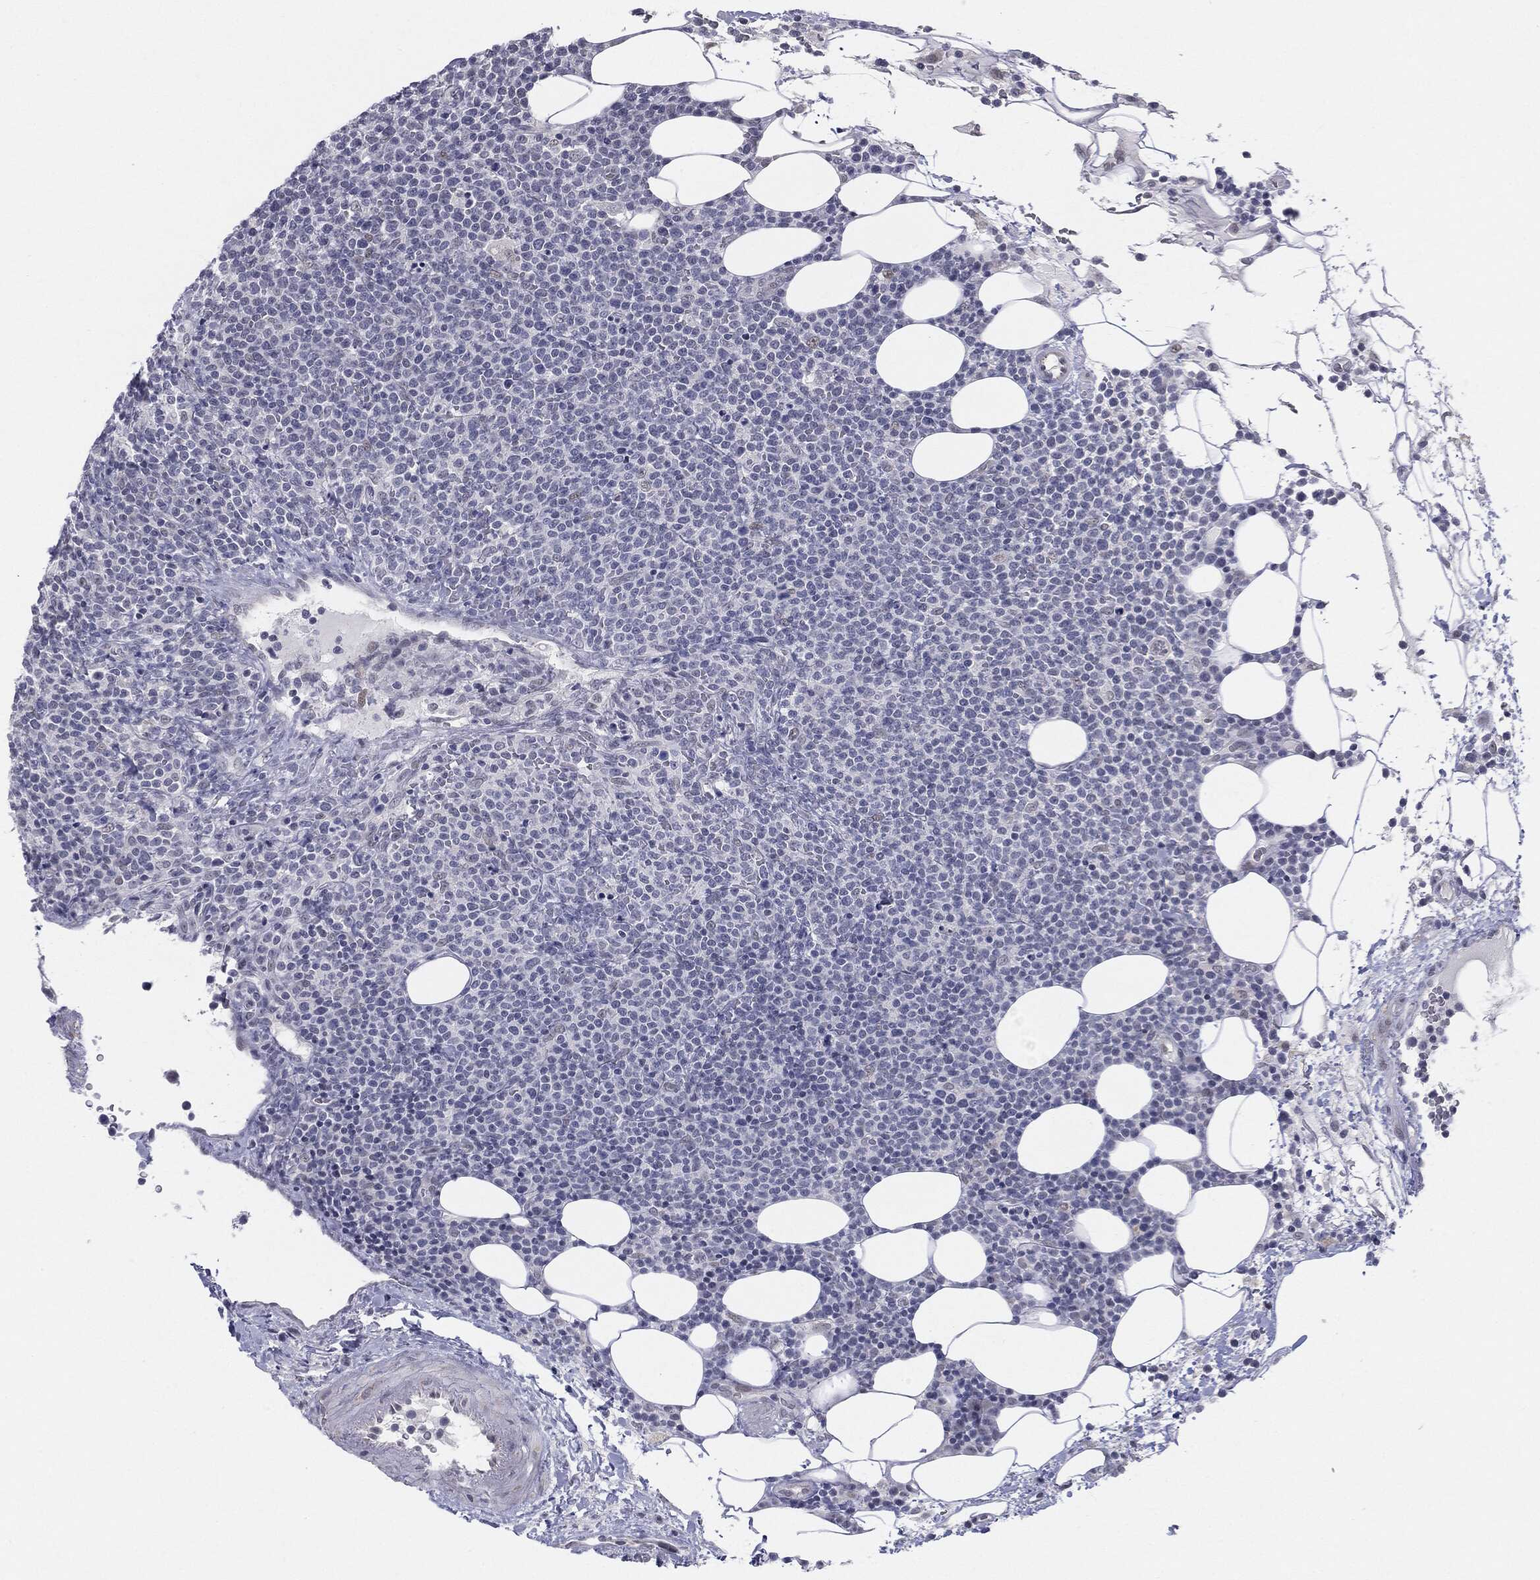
{"staining": {"intensity": "negative", "quantity": "none", "location": "none"}, "tissue": "lymphoma", "cell_type": "Tumor cells", "image_type": "cancer", "snomed": [{"axis": "morphology", "description": "Malignant lymphoma, non-Hodgkin's type, High grade"}, {"axis": "topography", "description": "Lymph node"}], "caption": "IHC of human high-grade malignant lymphoma, non-Hodgkin's type displays no staining in tumor cells.", "gene": "SLC5A5", "patient": {"sex": "male", "age": 61}}